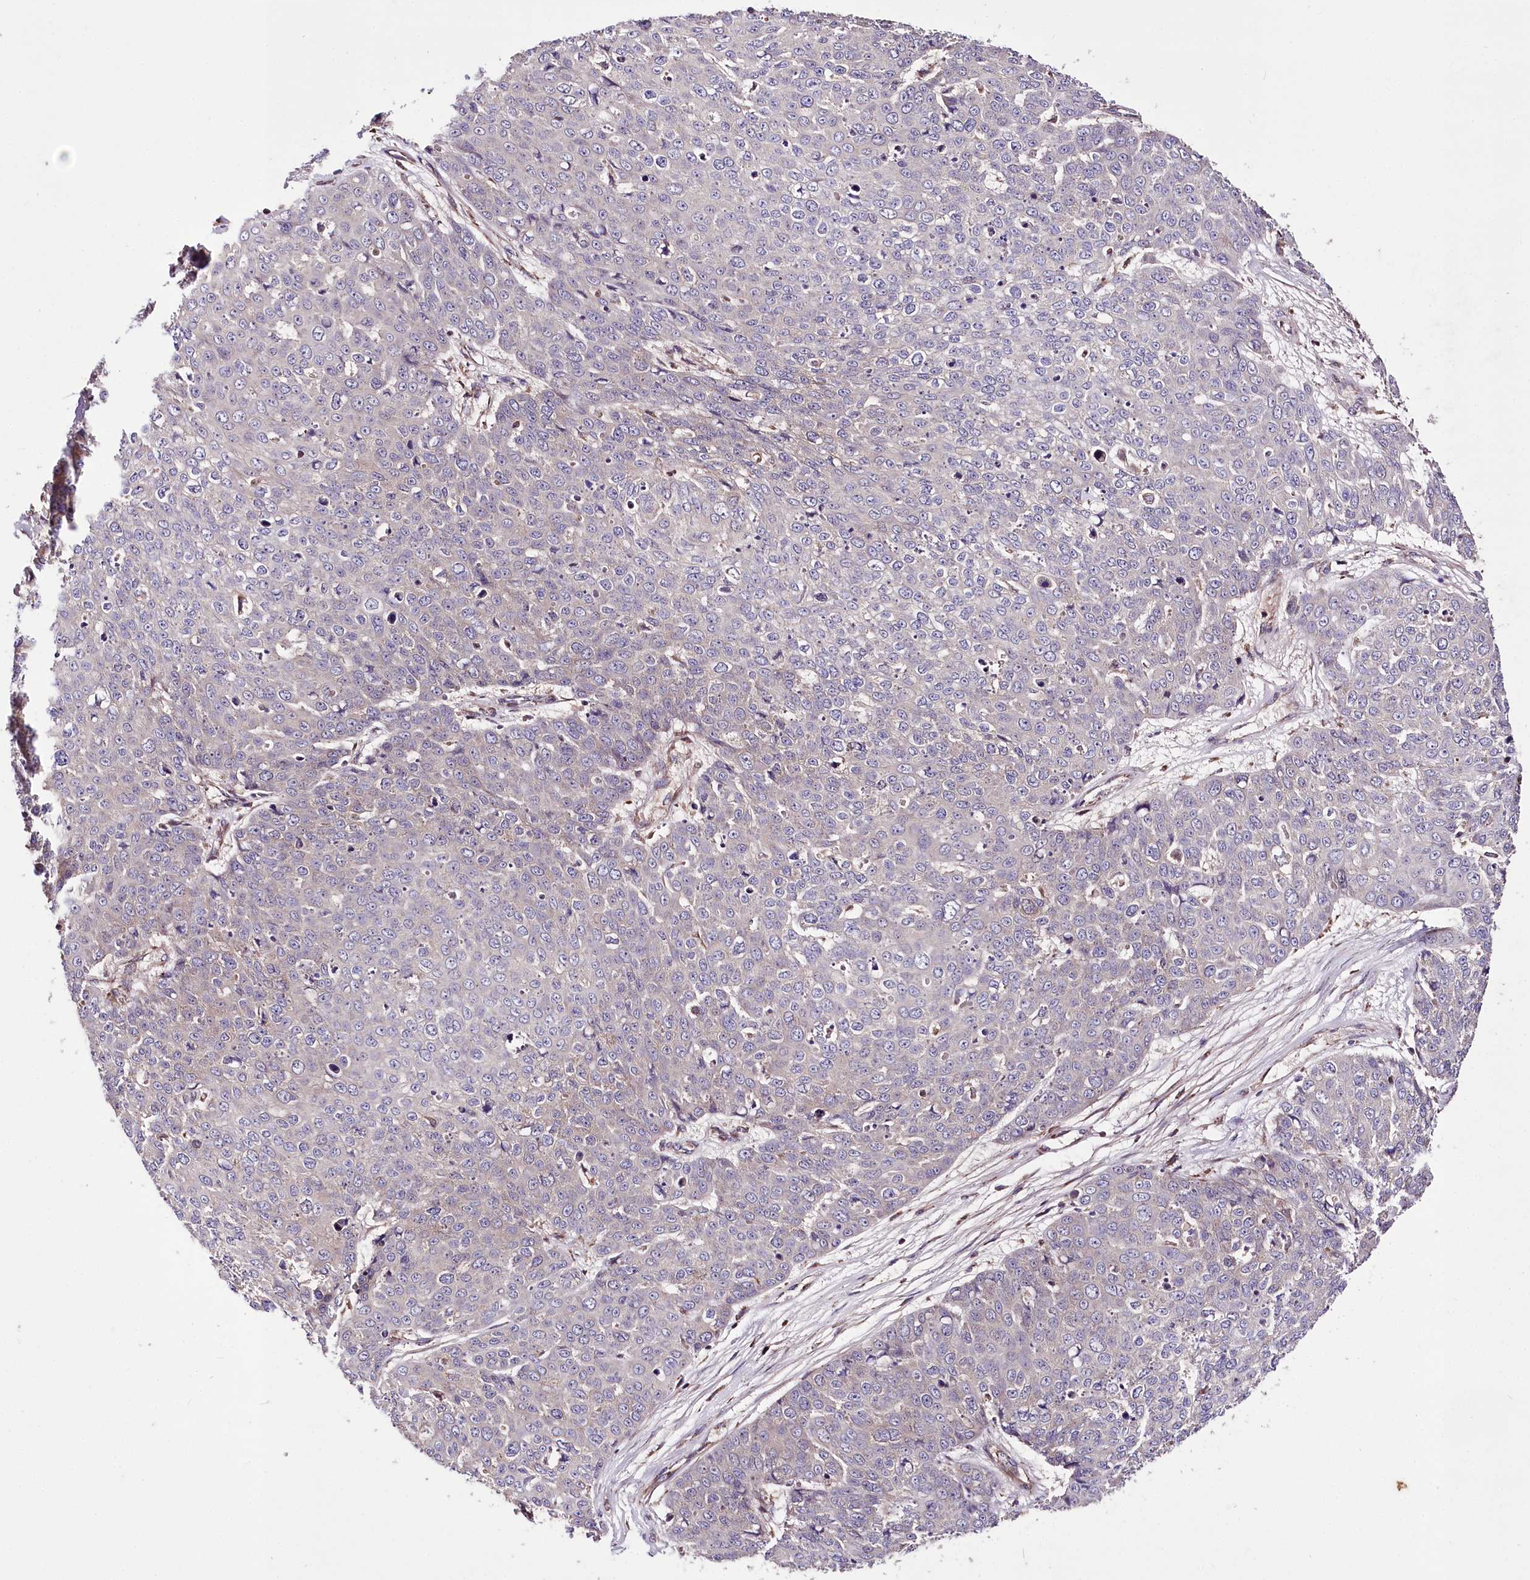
{"staining": {"intensity": "negative", "quantity": "none", "location": "none"}, "tissue": "skin cancer", "cell_type": "Tumor cells", "image_type": "cancer", "snomed": [{"axis": "morphology", "description": "Squamous cell carcinoma, NOS"}, {"axis": "topography", "description": "Skin"}], "caption": "A histopathology image of squamous cell carcinoma (skin) stained for a protein displays no brown staining in tumor cells.", "gene": "WWC1", "patient": {"sex": "male", "age": 71}}